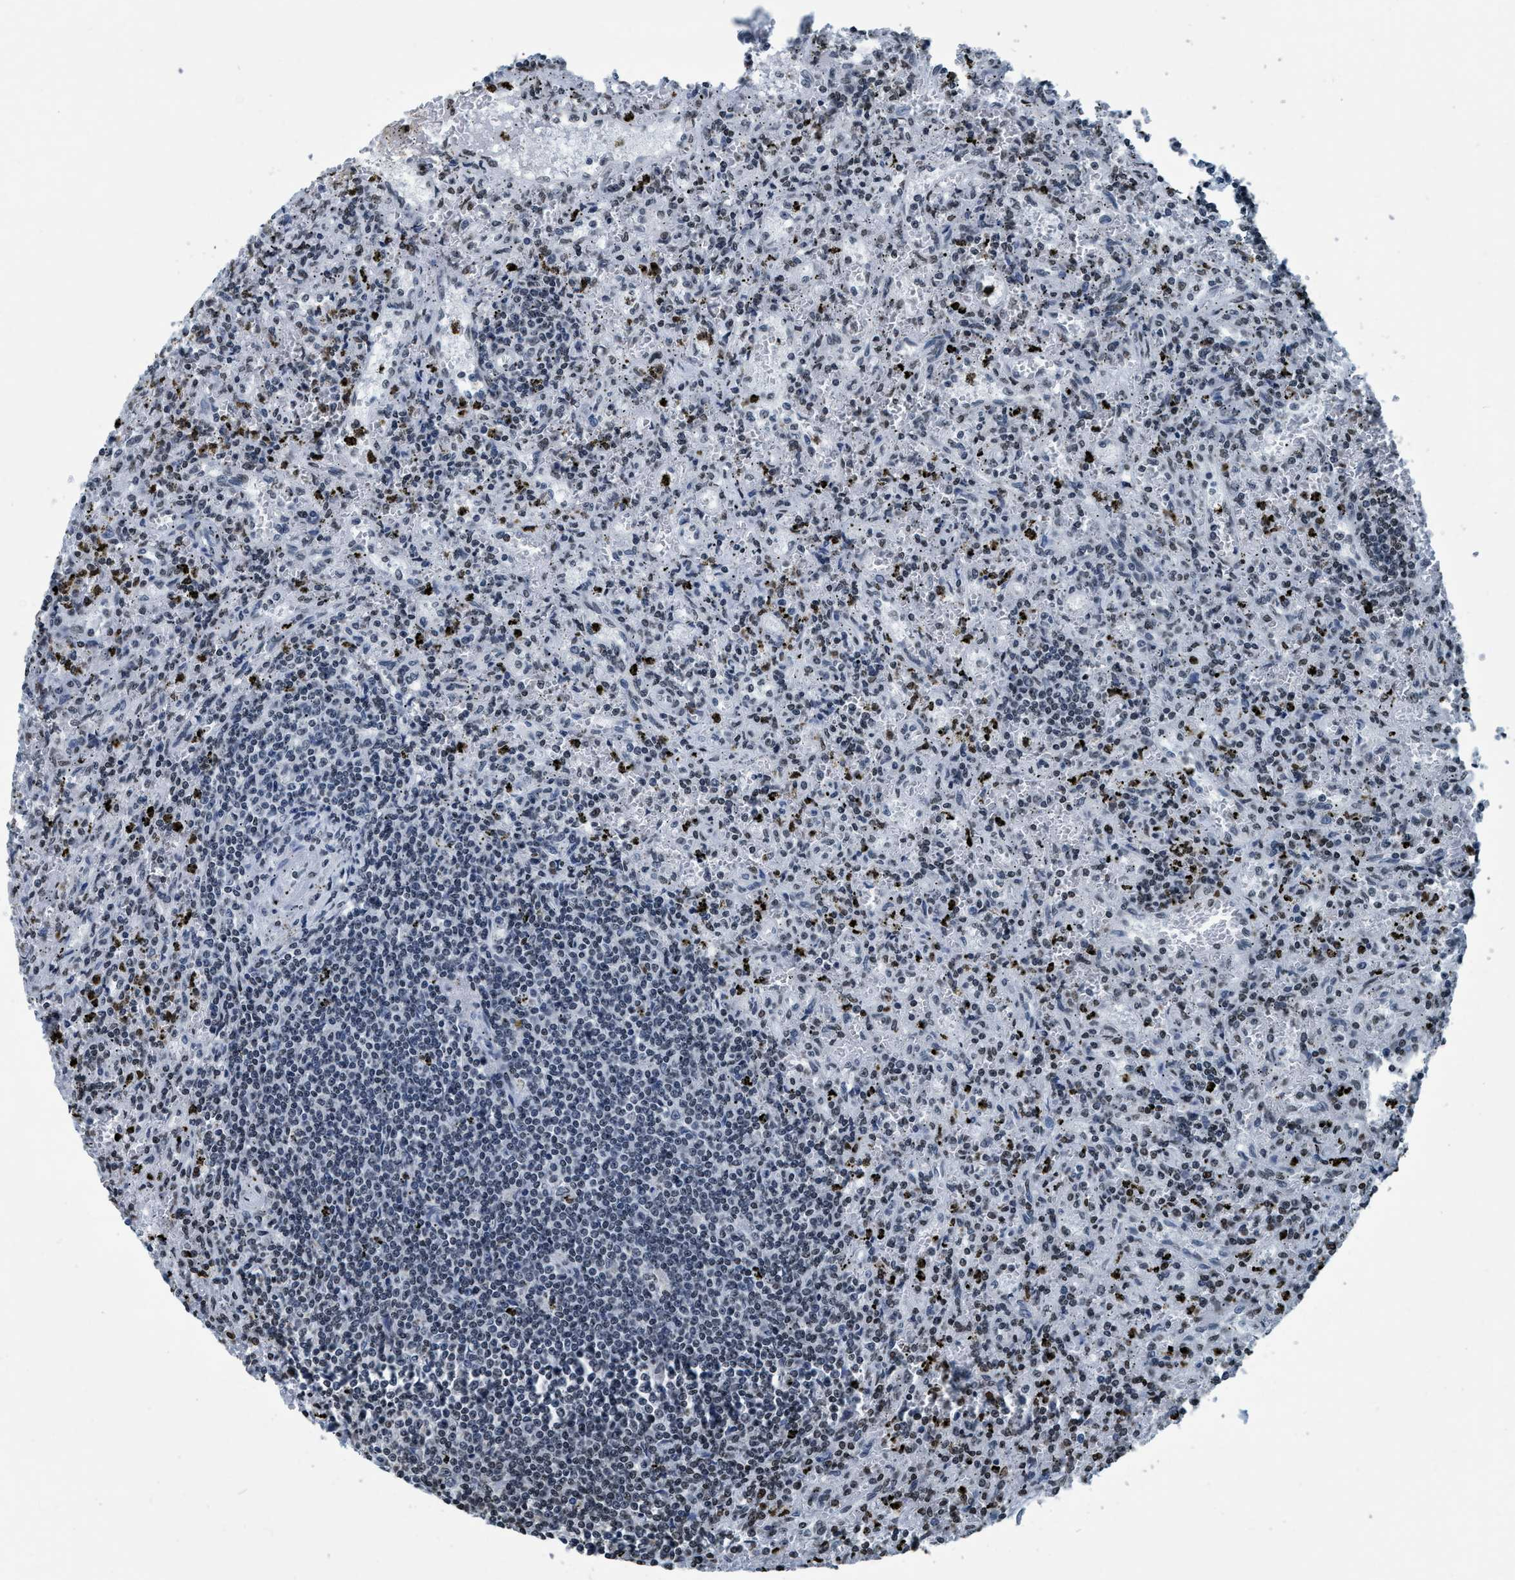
{"staining": {"intensity": "weak", "quantity": "<25%", "location": "nuclear"}, "tissue": "lymphoma", "cell_type": "Tumor cells", "image_type": "cancer", "snomed": [{"axis": "morphology", "description": "Malignant lymphoma, non-Hodgkin's type, Low grade"}, {"axis": "topography", "description": "Spleen"}], "caption": "This is an immunohistochemistry histopathology image of human malignant lymphoma, non-Hodgkin's type (low-grade). There is no staining in tumor cells.", "gene": "CCNE2", "patient": {"sex": "male", "age": 76}}